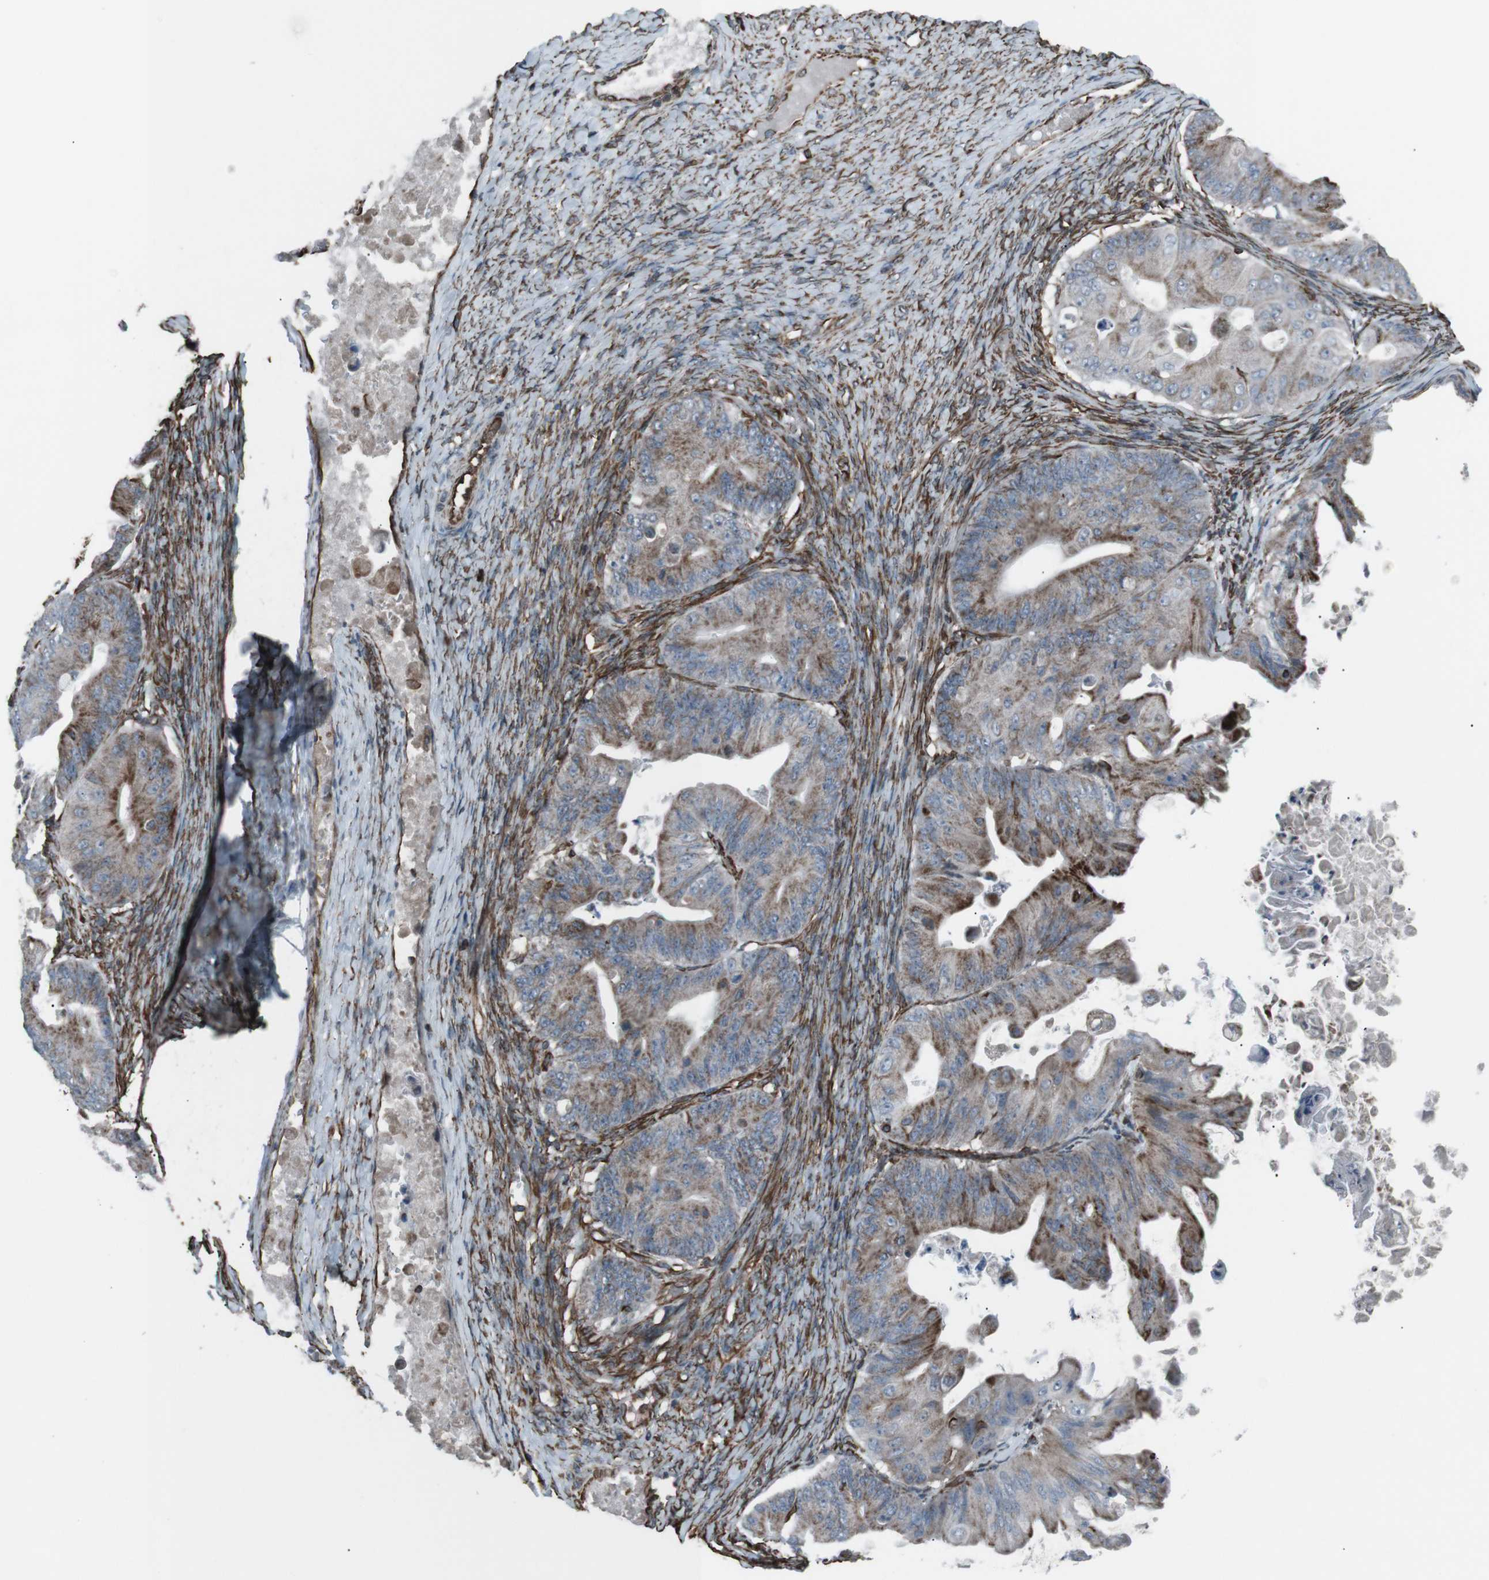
{"staining": {"intensity": "moderate", "quantity": ">75%", "location": "cytoplasmic/membranous"}, "tissue": "ovarian cancer", "cell_type": "Tumor cells", "image_type": "cancer", "snomed": [{"axis": "morphology", "description": "Cystadenocarcinoma, mucinous, NOS"}, {"axis": "topography", "description": "Ovary"}], "caption": "Immunohistochemical staining of human ovarian mucinous cystadenocarcinoma exhibits medium levels of moderate cytoplasmic/membranous positivity in approximately >75% of tumor cells. (brown staining indicates protein expression, while blue staining denotes nuclei).", "gene": "TMEM141", "patient": {"sex": "female", "age": 37}}